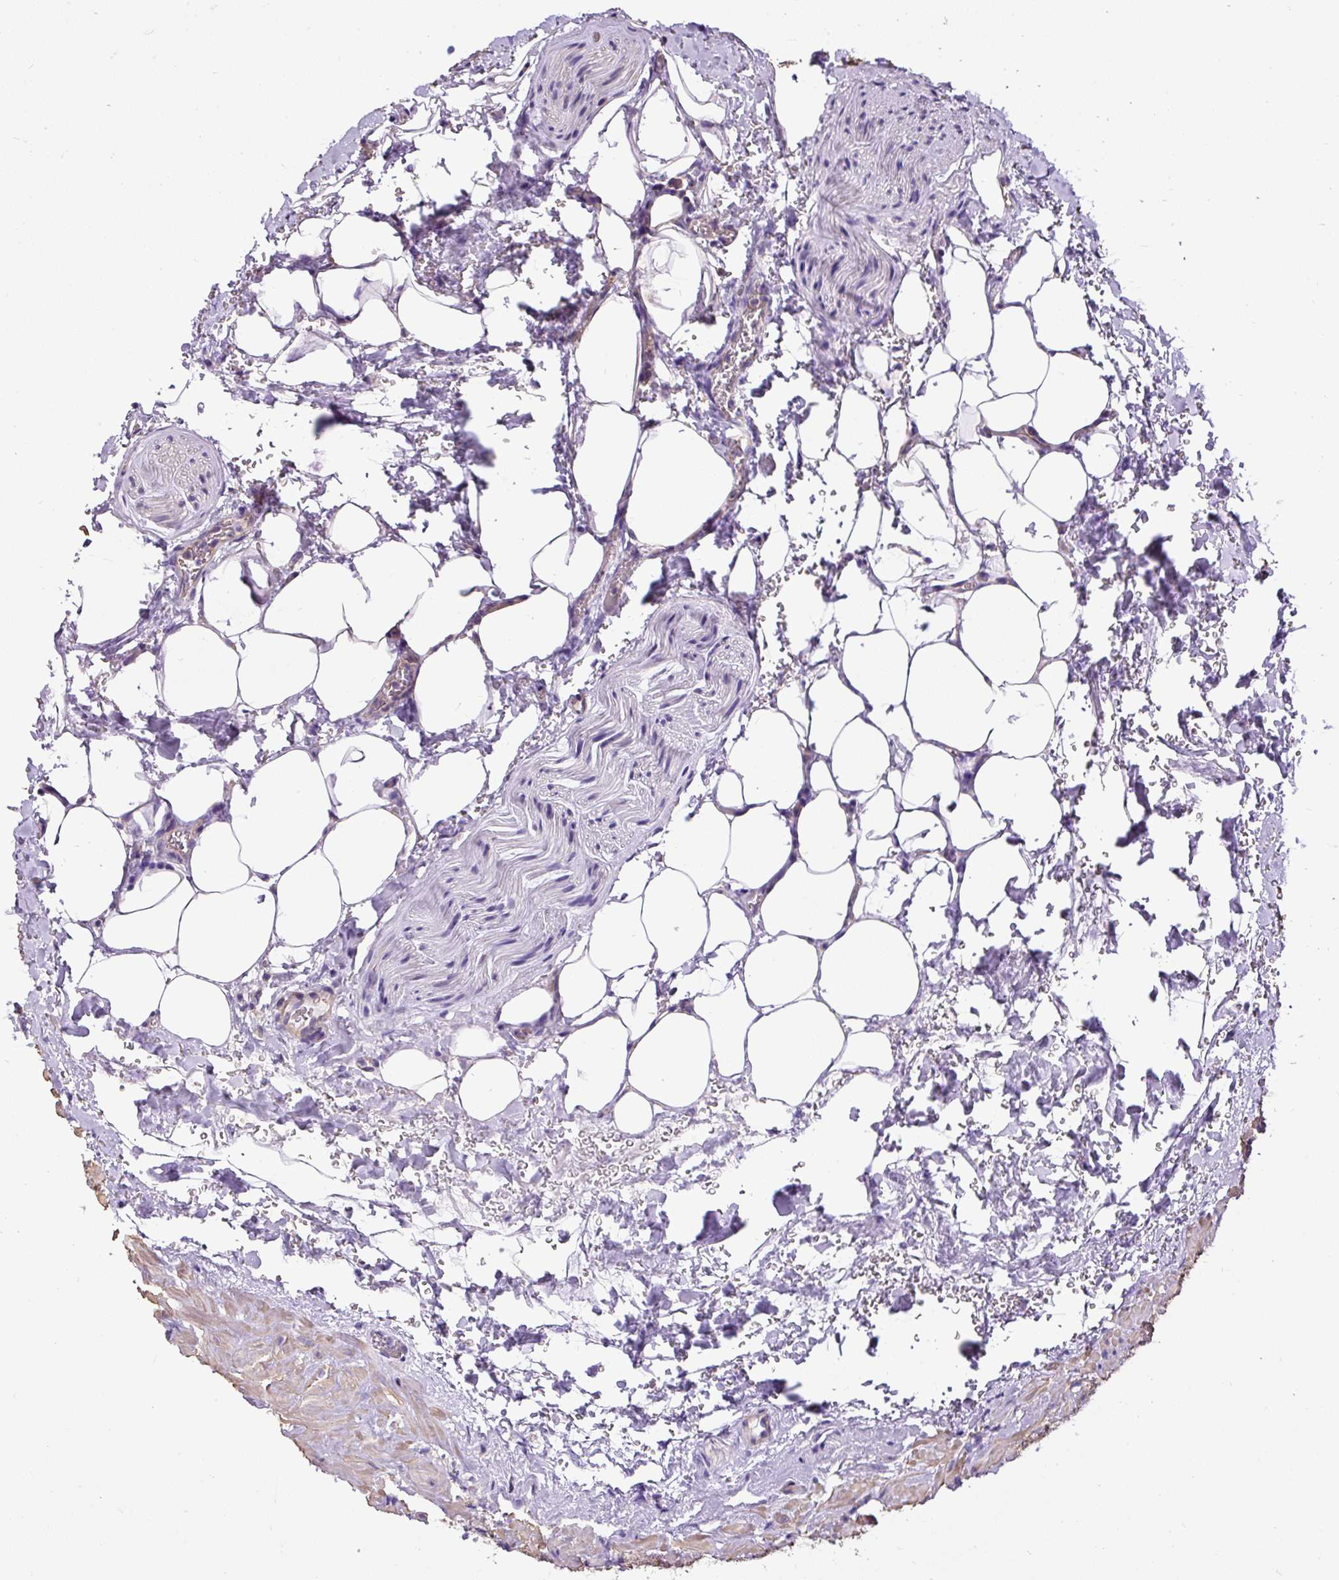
{"staining": {"intensity": "weak", "quantity": "<25%", "location": "cytoplasmic/membranous"}, "tissue": "seminal vesicle", "cell_type": "Glandular cells", "image_type": "normal", "snomed": [{"axis": "morphology", "description": "Normal tissue, NOS"}, {"axis": "topography", "description": "Seminal veicle"}], "caption": "DAB immunohistochemical staining of unremarkable human seminal vesicle shows no significant staining in glandular cells.", "gene": "PDIA2", "patient": {"sex": "male", "age": 68}}